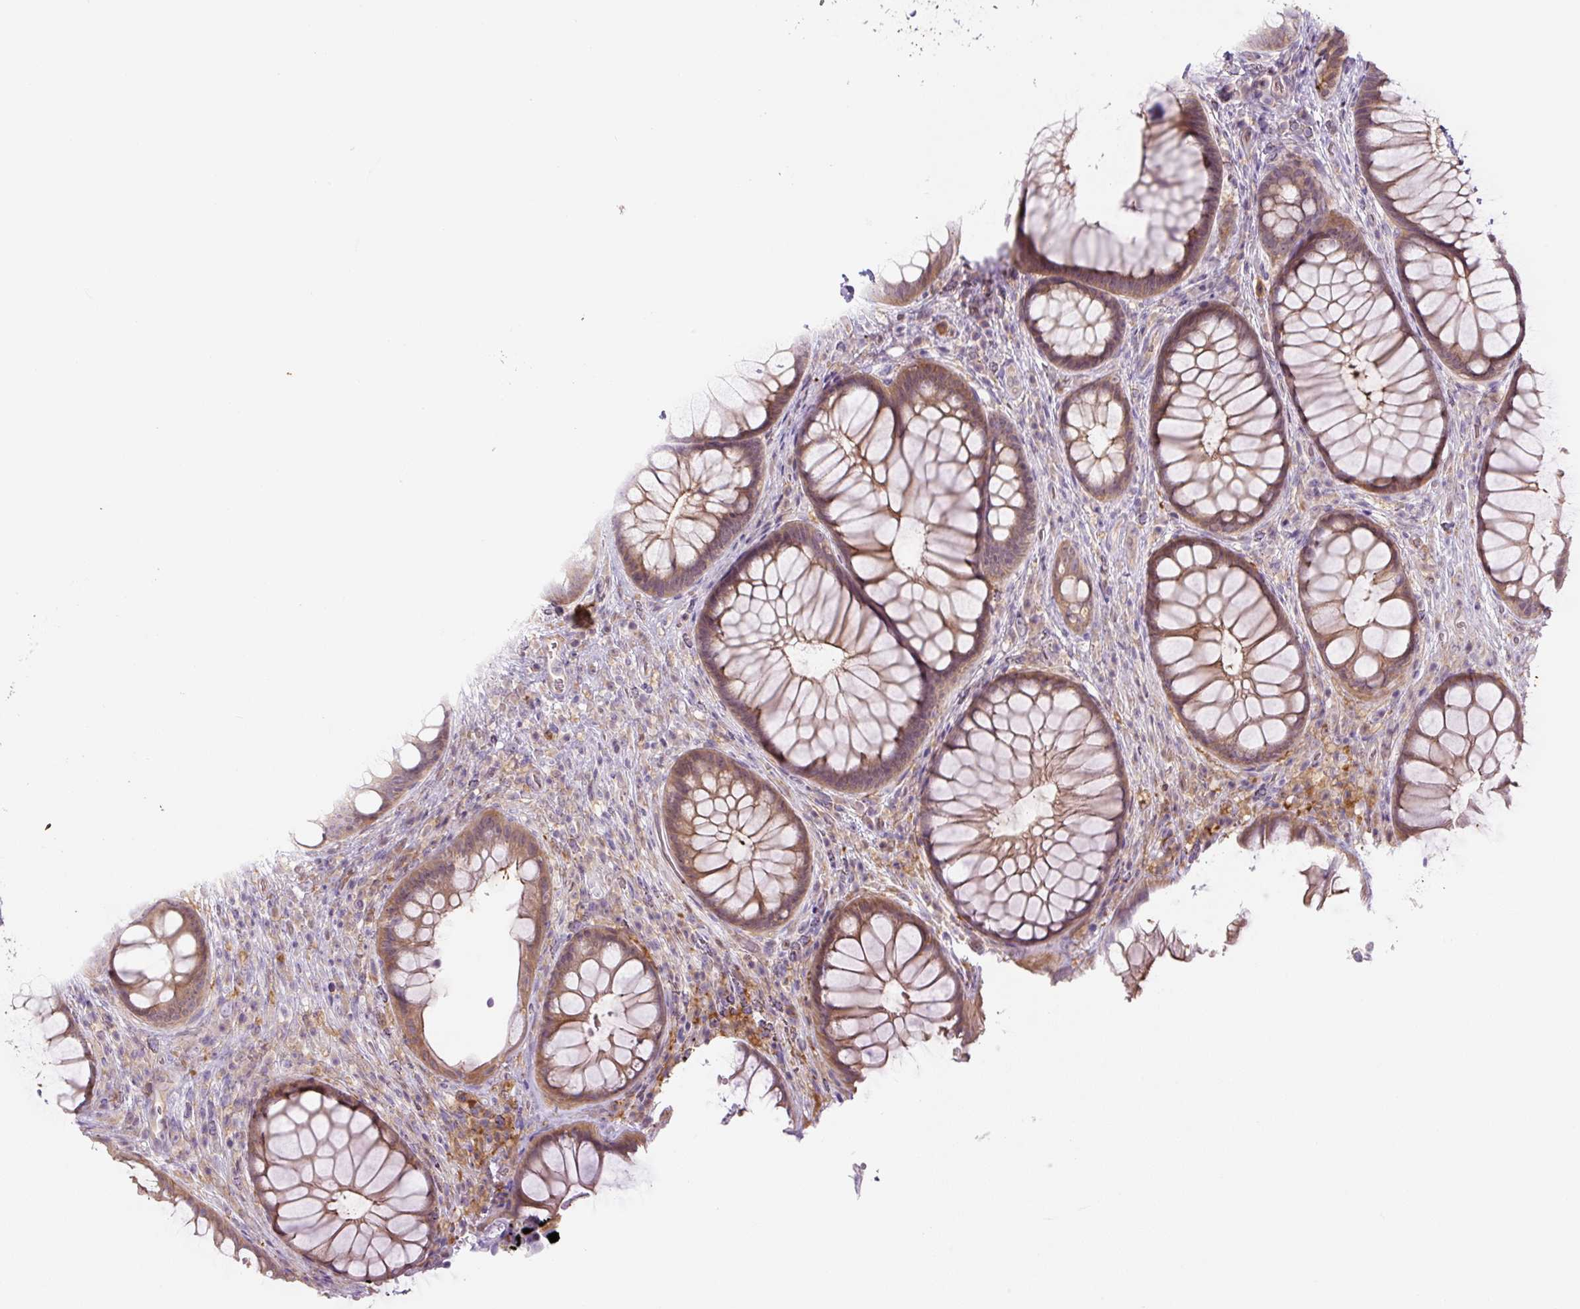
{"staining": {"intensity": "moderate", "quantity": "25%-75%", "location": "cytoplasmic/membranous"}, "tissue": "rectum", "cell_type": "Glandular cells", "image_type": "normal", "snomed": [{"axis": "morphology", "description": "Normal tissue, NOS"}, {"axis": "topography", "description": "Rectum"}], "caption": "Moderate cytoplasmic/membranous expression for a protein is appreciated in approximately 25%-75% of glandular cells of unremarkable rectum using IHC.", "gene": "SPSB2", "patient": {"sex": "male", "age": 53}}